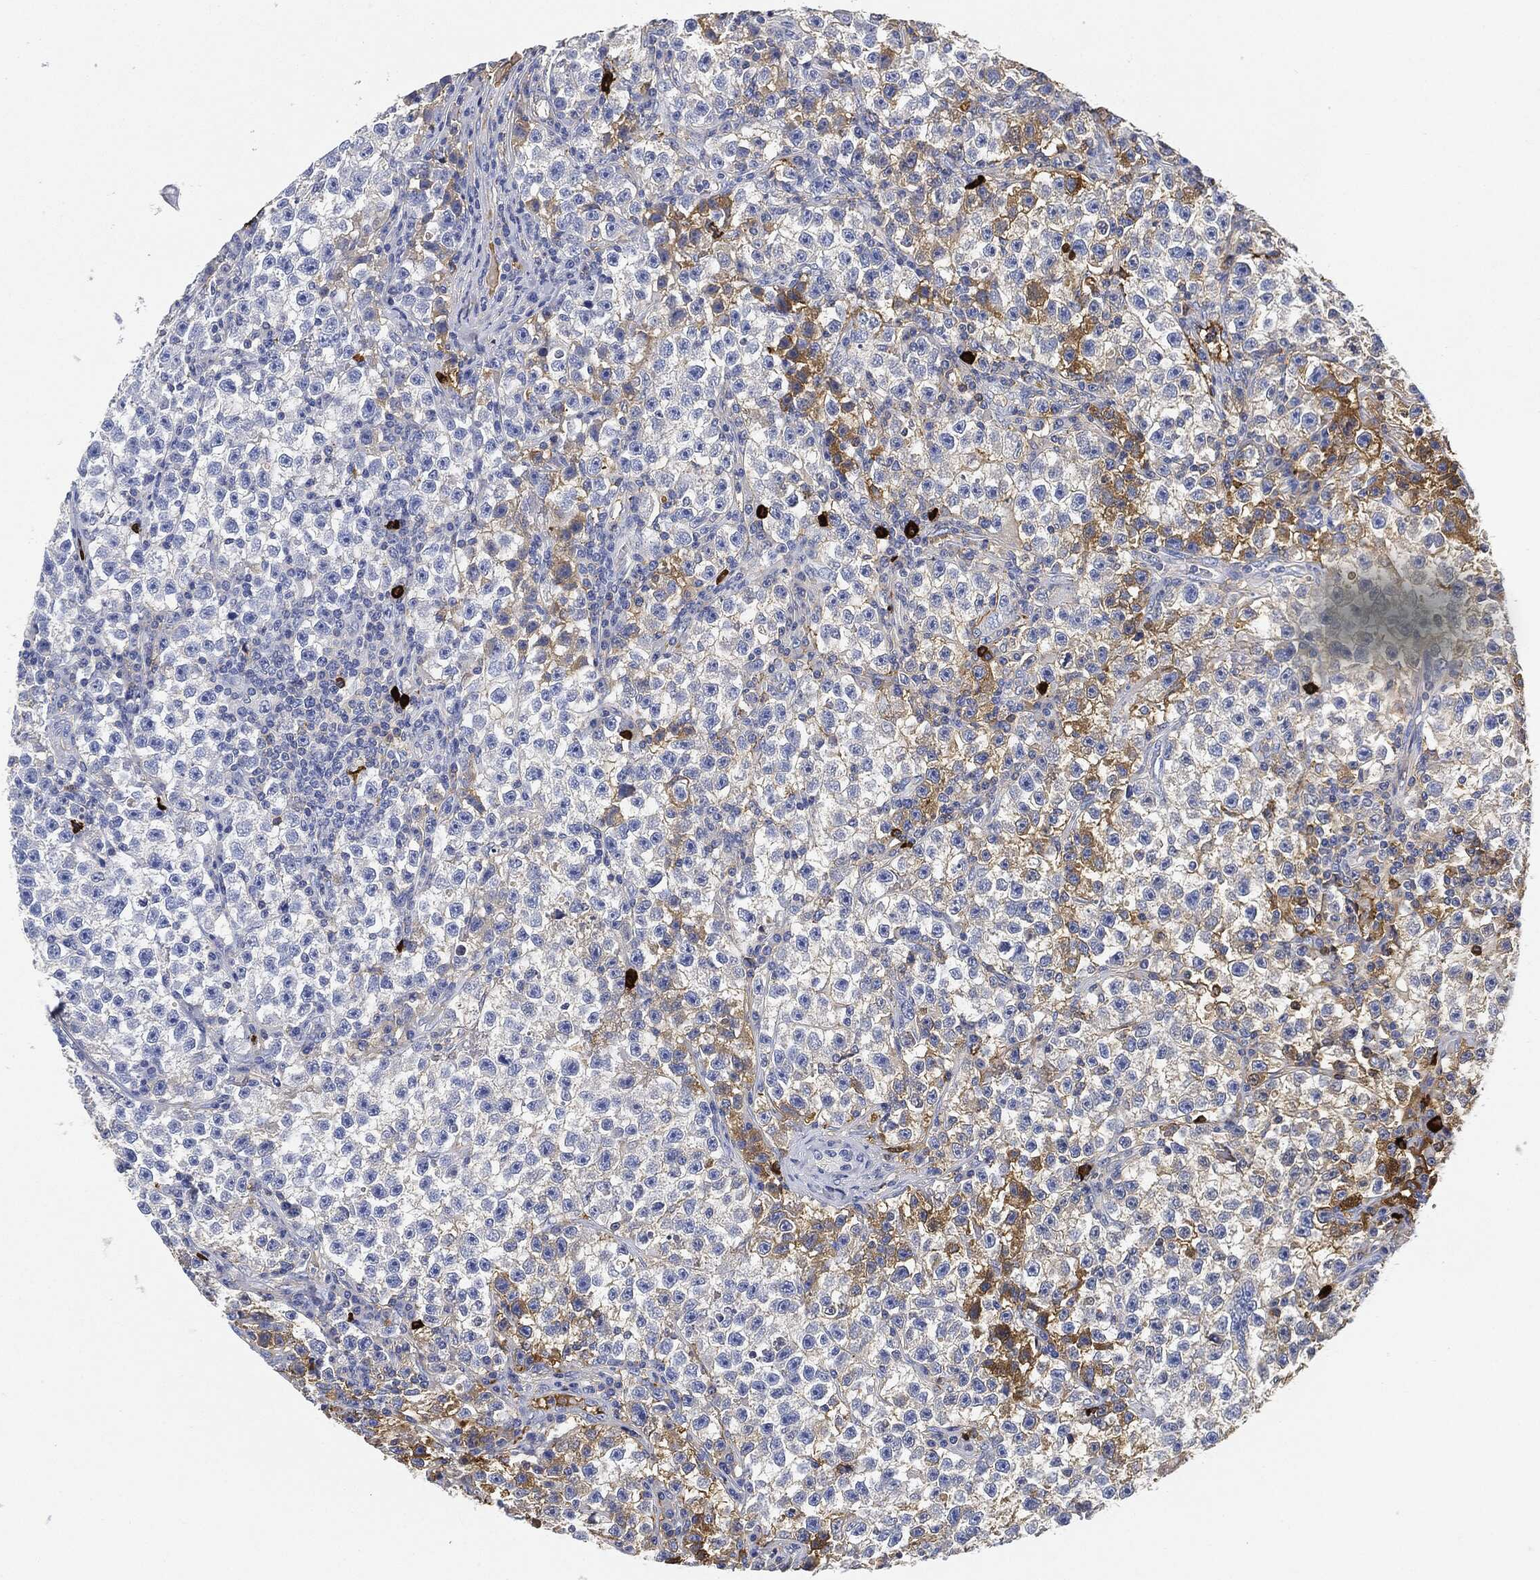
{"staining": {"intensity": "strong", "quantity": "<25%", "location": "cytoplasmic/membranous"}, "tissue": "testis cancer", "cell_type": "Tumor cells", "image_type": "cancer", "snomed": [{"axis": "morphology", "description": "Seminoma, NOS"}, {"axis": "topography", "description": "Testis"}], "caption": "Protein expression by immunohistochemistry demonstrates strong cytoplasmic/membranous expression in about <25% of tumor cells in testis cancer. The staining was performed using DAB (3,3'-diaminobenzidine) to visualize the protein expression in brown, while the nuclei were stained in blue with hematoxylin (Magnification: 20x).", "gene": "IGLV6-57", "patient": {"sex": "male", "age": 22}}